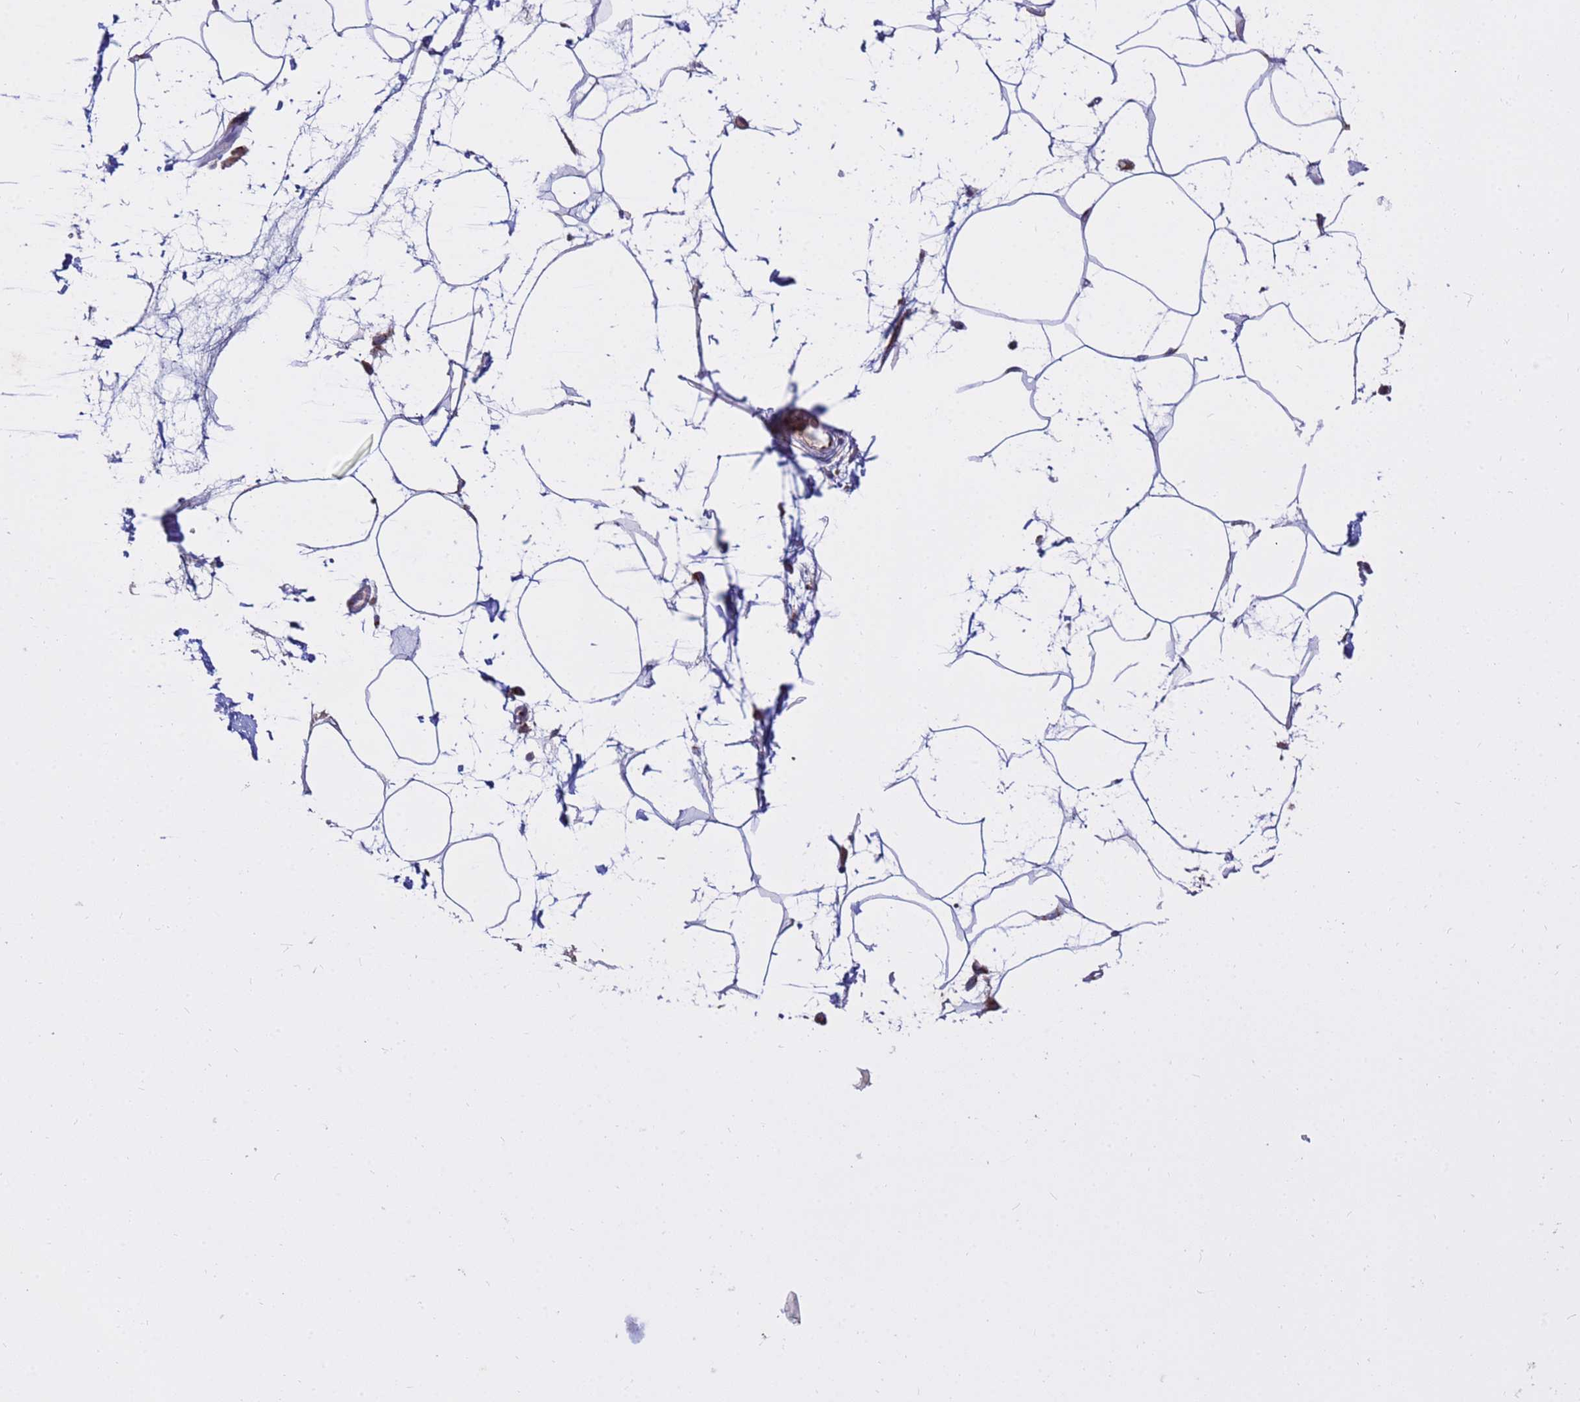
{"staining": {"intensity": "negative", "quantity": "none", "location": "none"}, "tissue": "adipose tissue", "cell_type": "Adipocytes", "image_type": "normal", "snomed": [{"axis": "morphology", "description": "Normal tissue, NOS"}, {"axis": "topography", "description": "Adipose tissue"}], "caption": "There is no significant expression in adipocytes of adipose tissue. The staining was performed using DAB (3,3'-diaminobenzidine) to visualize the protein expression in brown, while the nuclei were stained in blue with hematoxylin (Magnification: 20x).", "gene": "HPS3", "patient": {"sex": "female", "age": 37}}